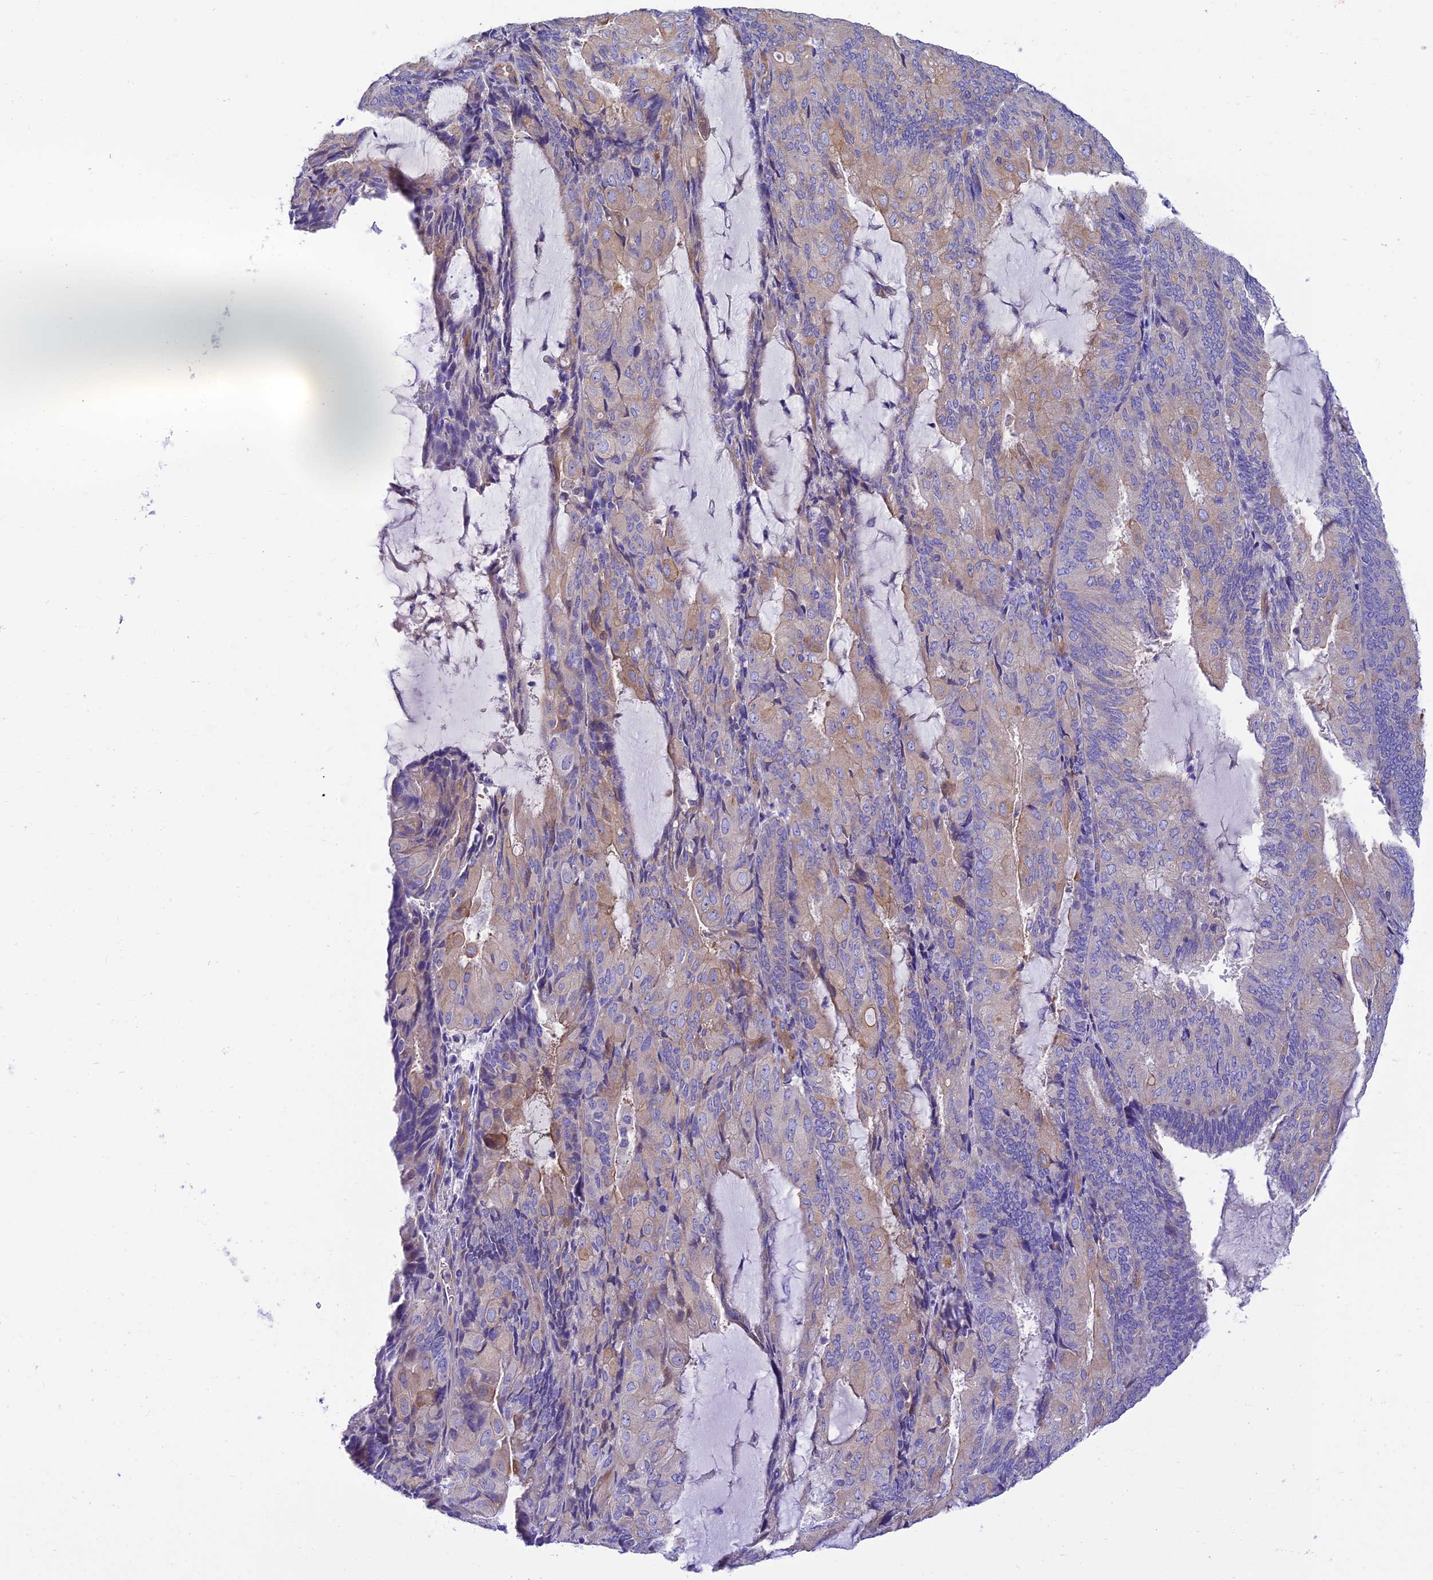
{"staining": {"intensity": "weak", "quantity": "<25%", "location": "cytoplasmic/membranous"}, "tissue": "endometrial cancer", "cell_type": "Tumor cells", "image_type": "cancer", "snomed": [{"axis": "morphology", "description": "Adenocarcinoma, NOS"}, {"axis": "topography", "description": "Endometrium"}], "caption": "DAB immunohistochemical staining of endometrial cancer demonstrates no significant expression in tumor cells.", "gene": "PPFIA3", "patient": {"sex": "female", "age": 81}}